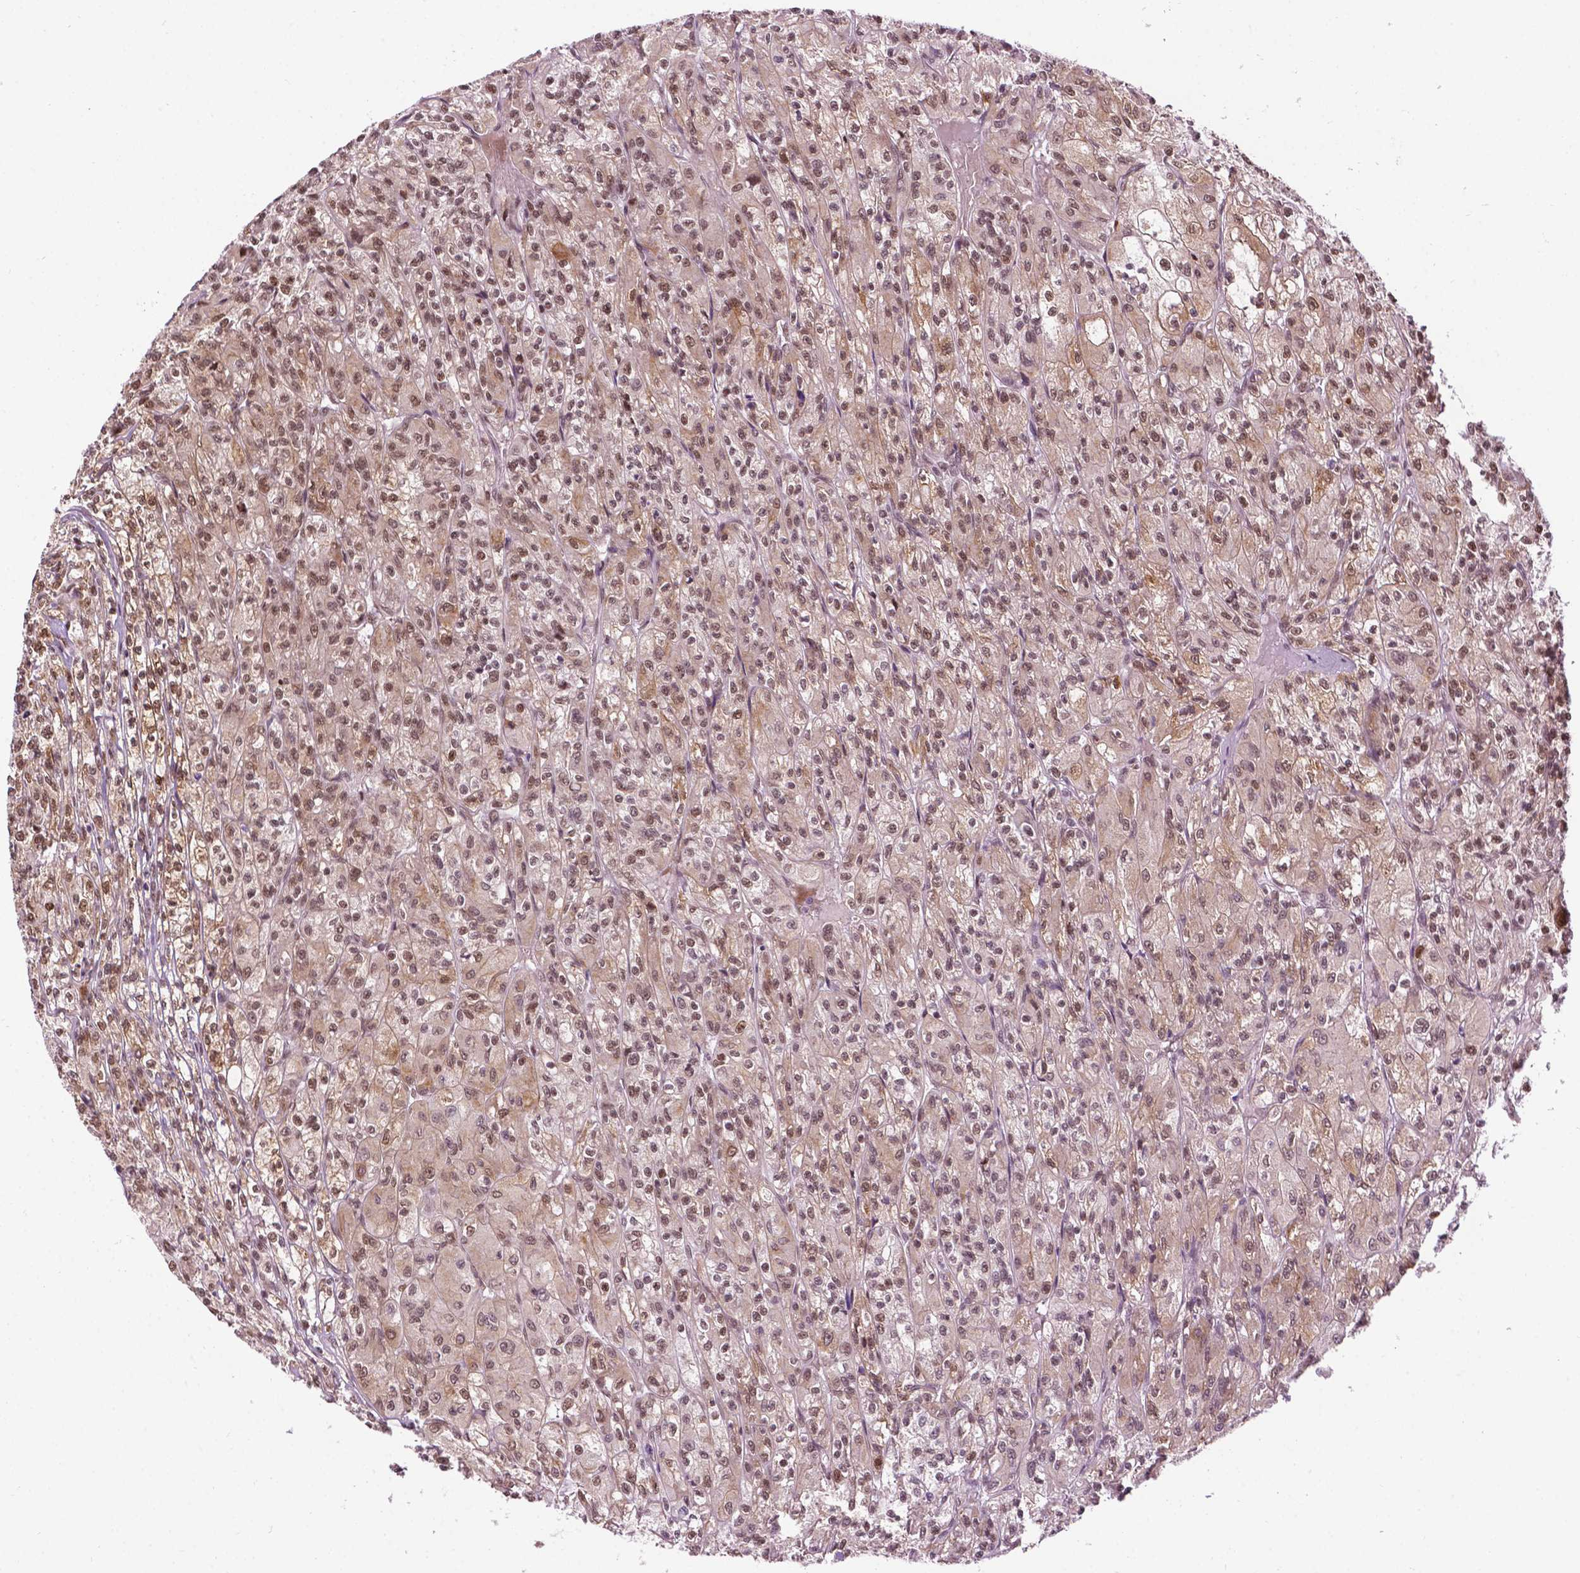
{"staining": {"intensity": "moderate", "quantity": ">75%", "location": "cytoplasmic/membranous,nuclear"}, "tissue": "renal cancer", "cell_type": "Tumor cells", "image_type": "cancer", "snomed": [{"axis": "morphology", "description": "Adenocarcinoma, NOS"}, {"axis": "topography", "description": "Kidney"}], "caption": "Moderate cytoplasmic/membranous and nuclear positivity for a protein is present in approximately >75% of tumor cells of renal adenocarcinoma using IHC.", "gene": "COL23A1", "patient": {"sex": "female", "age": 70}}